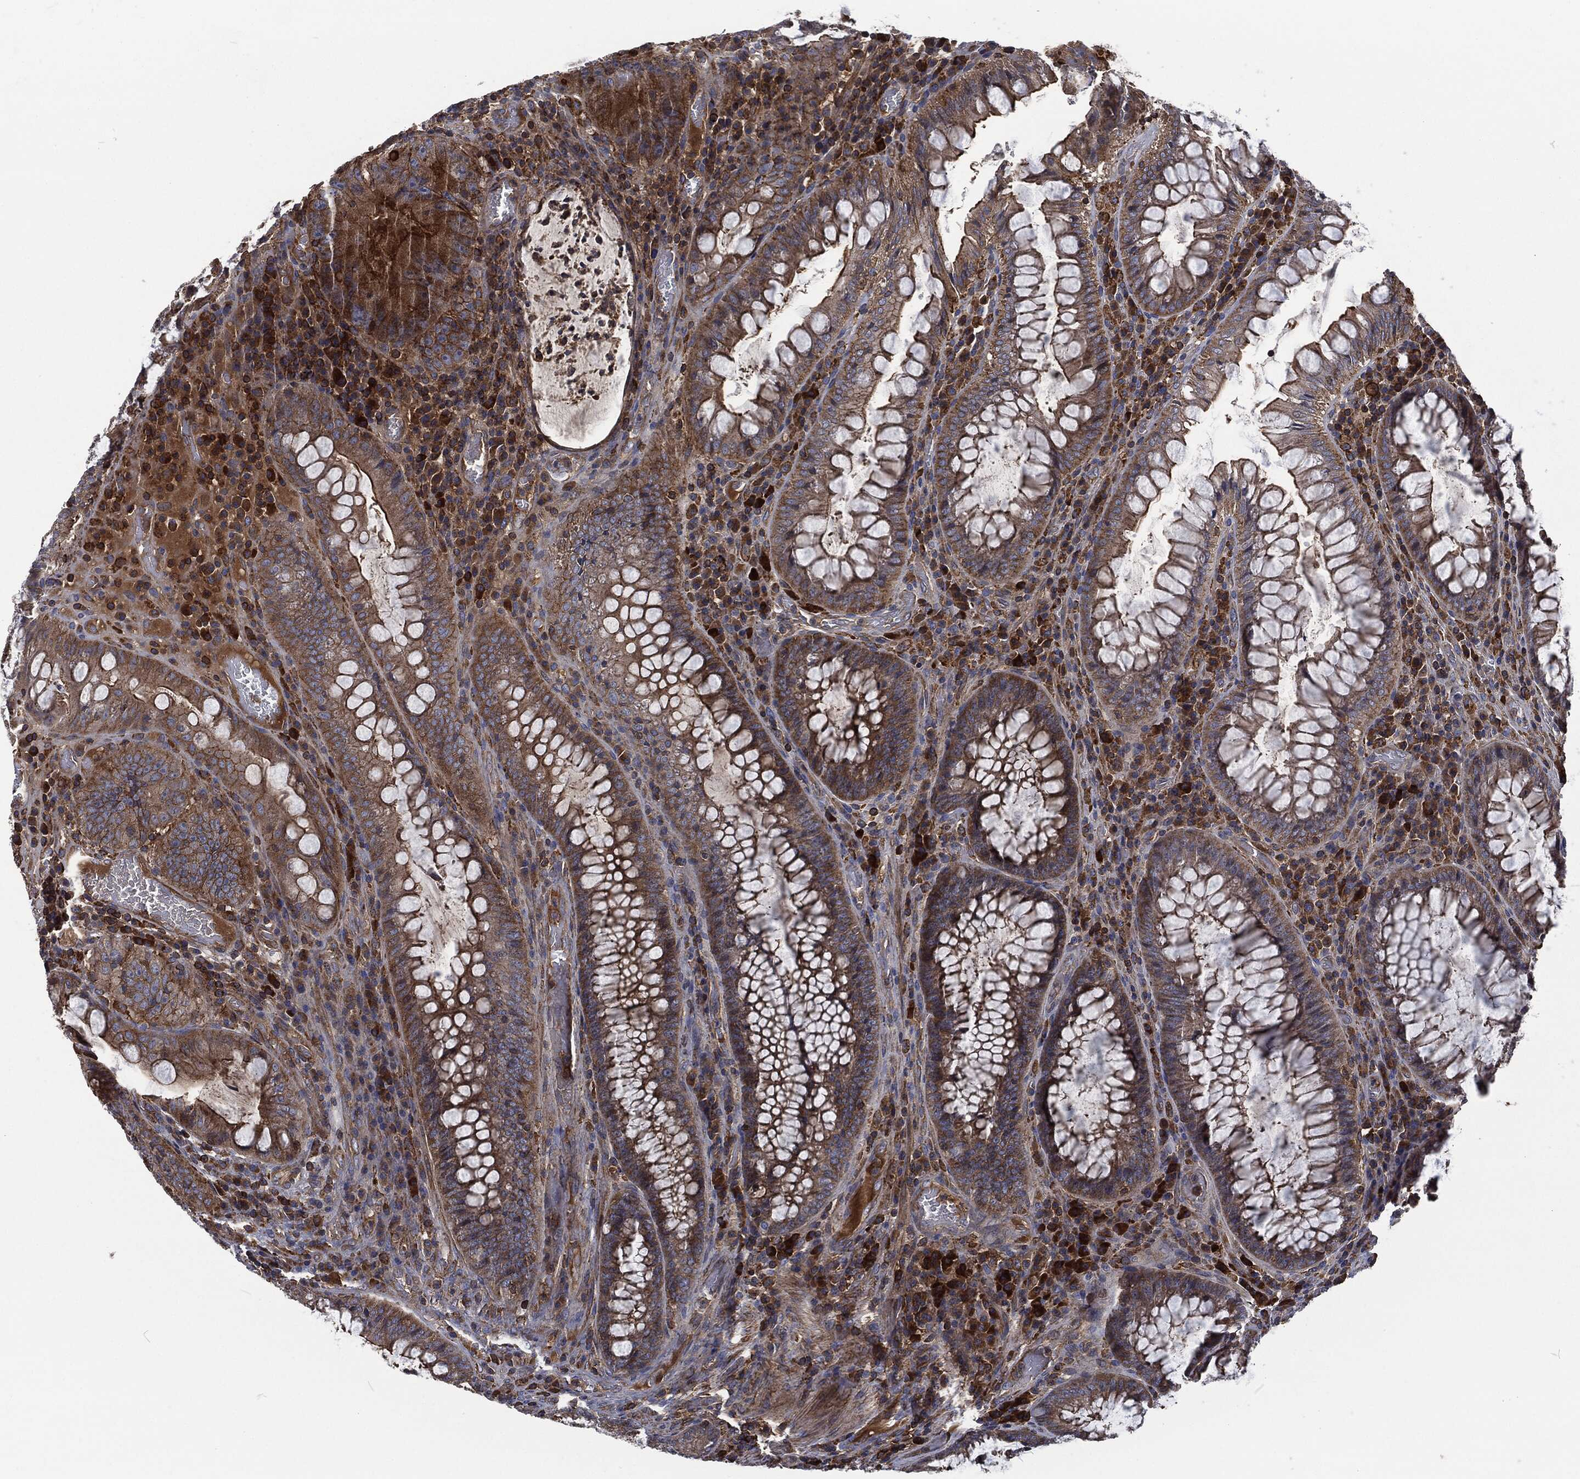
{"staining": {"intensity": "strong", "quantity": "<25%", "location": "cytoplasmic/membranous"}, "tissue": "colorectal cancer", "cell_type": "Tumor cells", "image_type": "cancer", "snomed": [{"axis": "morphology", "description": "Adenocarcinoma, NOS"}, {"axis": "topography", "description": "Colon"}], "caption": "Tumor cells display strong cytoplasmic/membranous expression in approximately <25% of cells in adenocarcinoma (colorectal).", "gene": "LGALS9", "patient": {"sex": "female", "age": 86}}